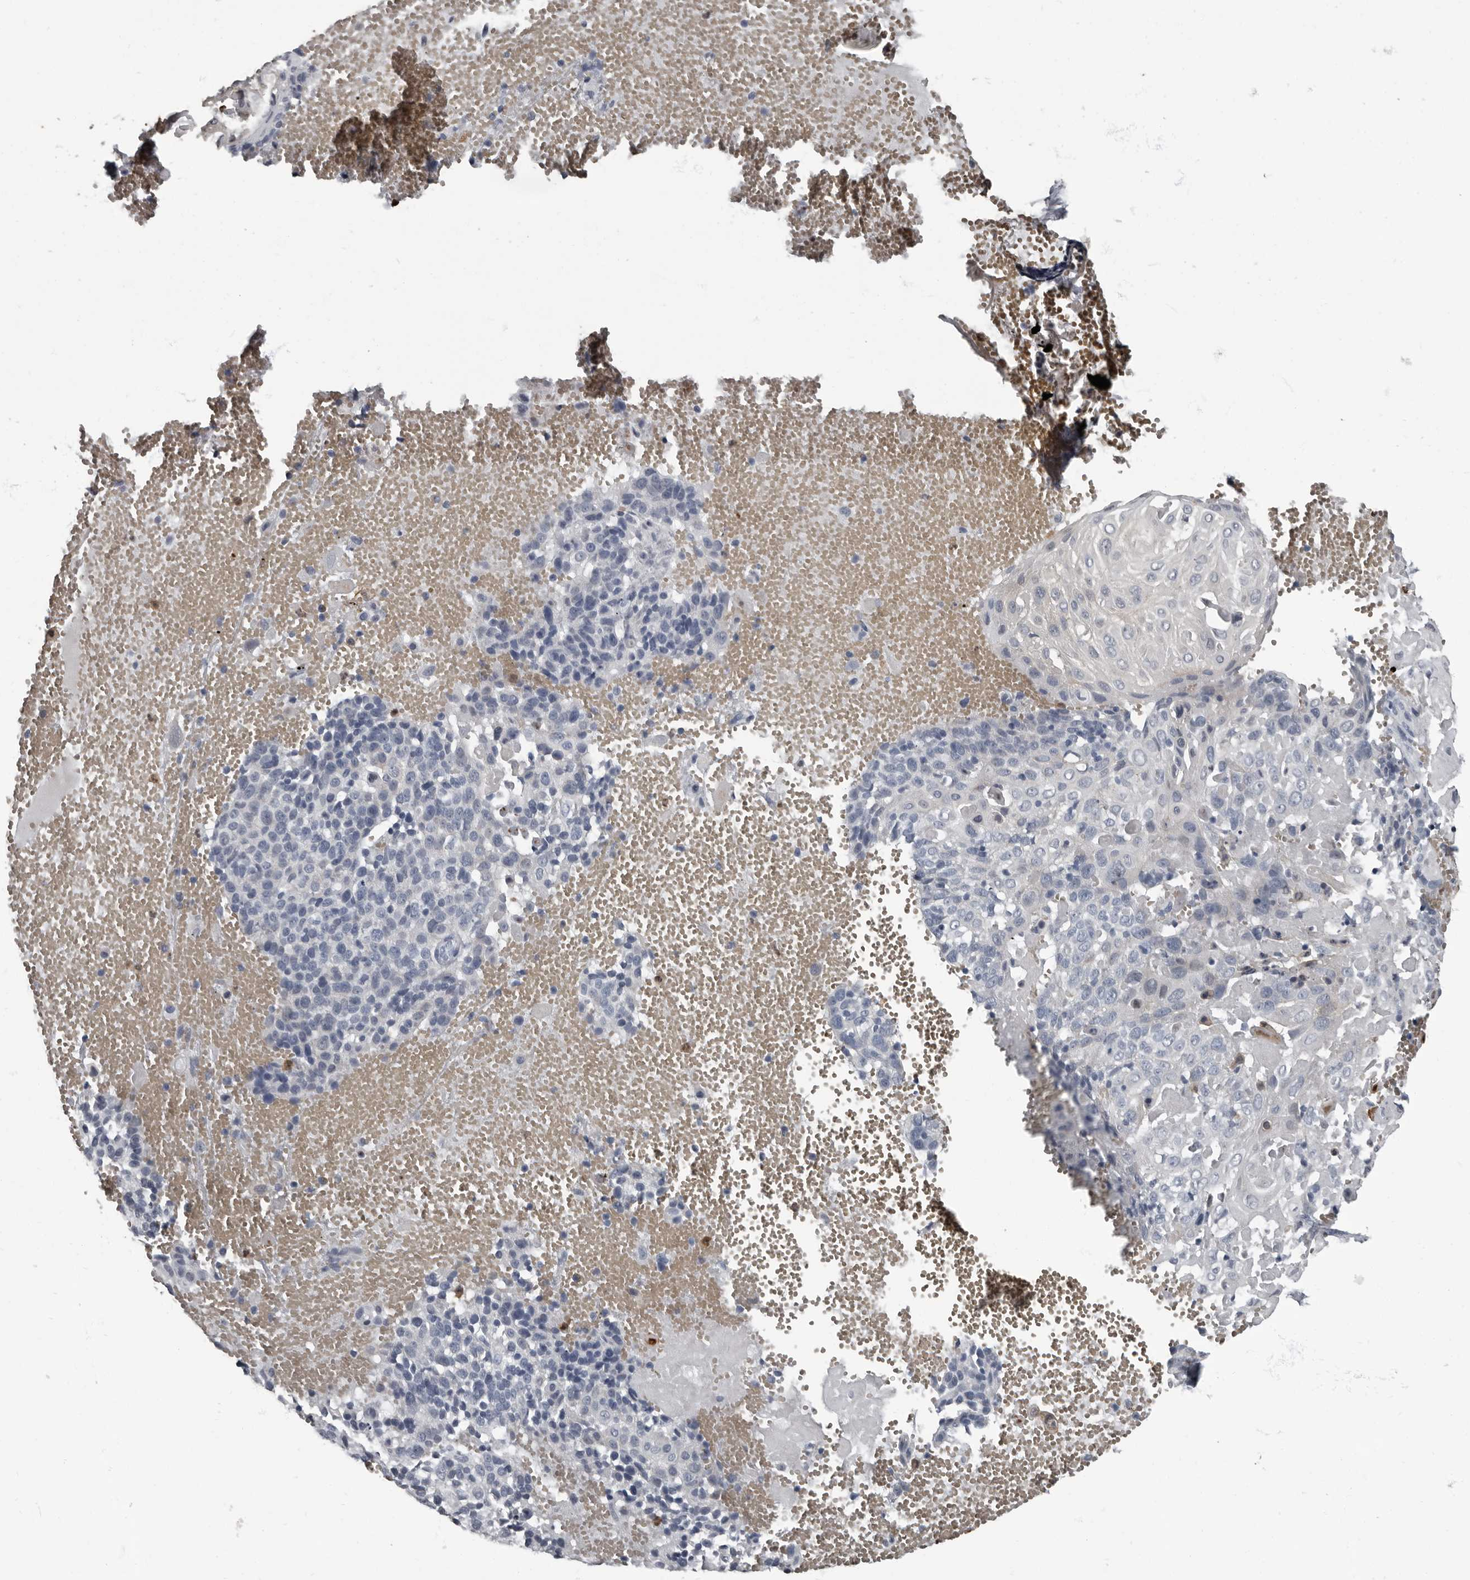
{"staining": {"intensity": "negative", "quantity": "none", "location": "none"}, "tissue": "cervical cancer", "cell_type": "Tumor cells", "image_type": "cancer", "snomed": [{"axis": "morphology", "description": "Squamous cell carcinoma, NOS"}, {"axis": "topography", "description": "Cervix"}], "caption": "A micrograph of squamous cell carcinoma (cervical) stained for a protein demonstrates no brown staining in tumor cells.", "gene": "TPD52L1", "patient": {"sex": "female", "age": 74}}